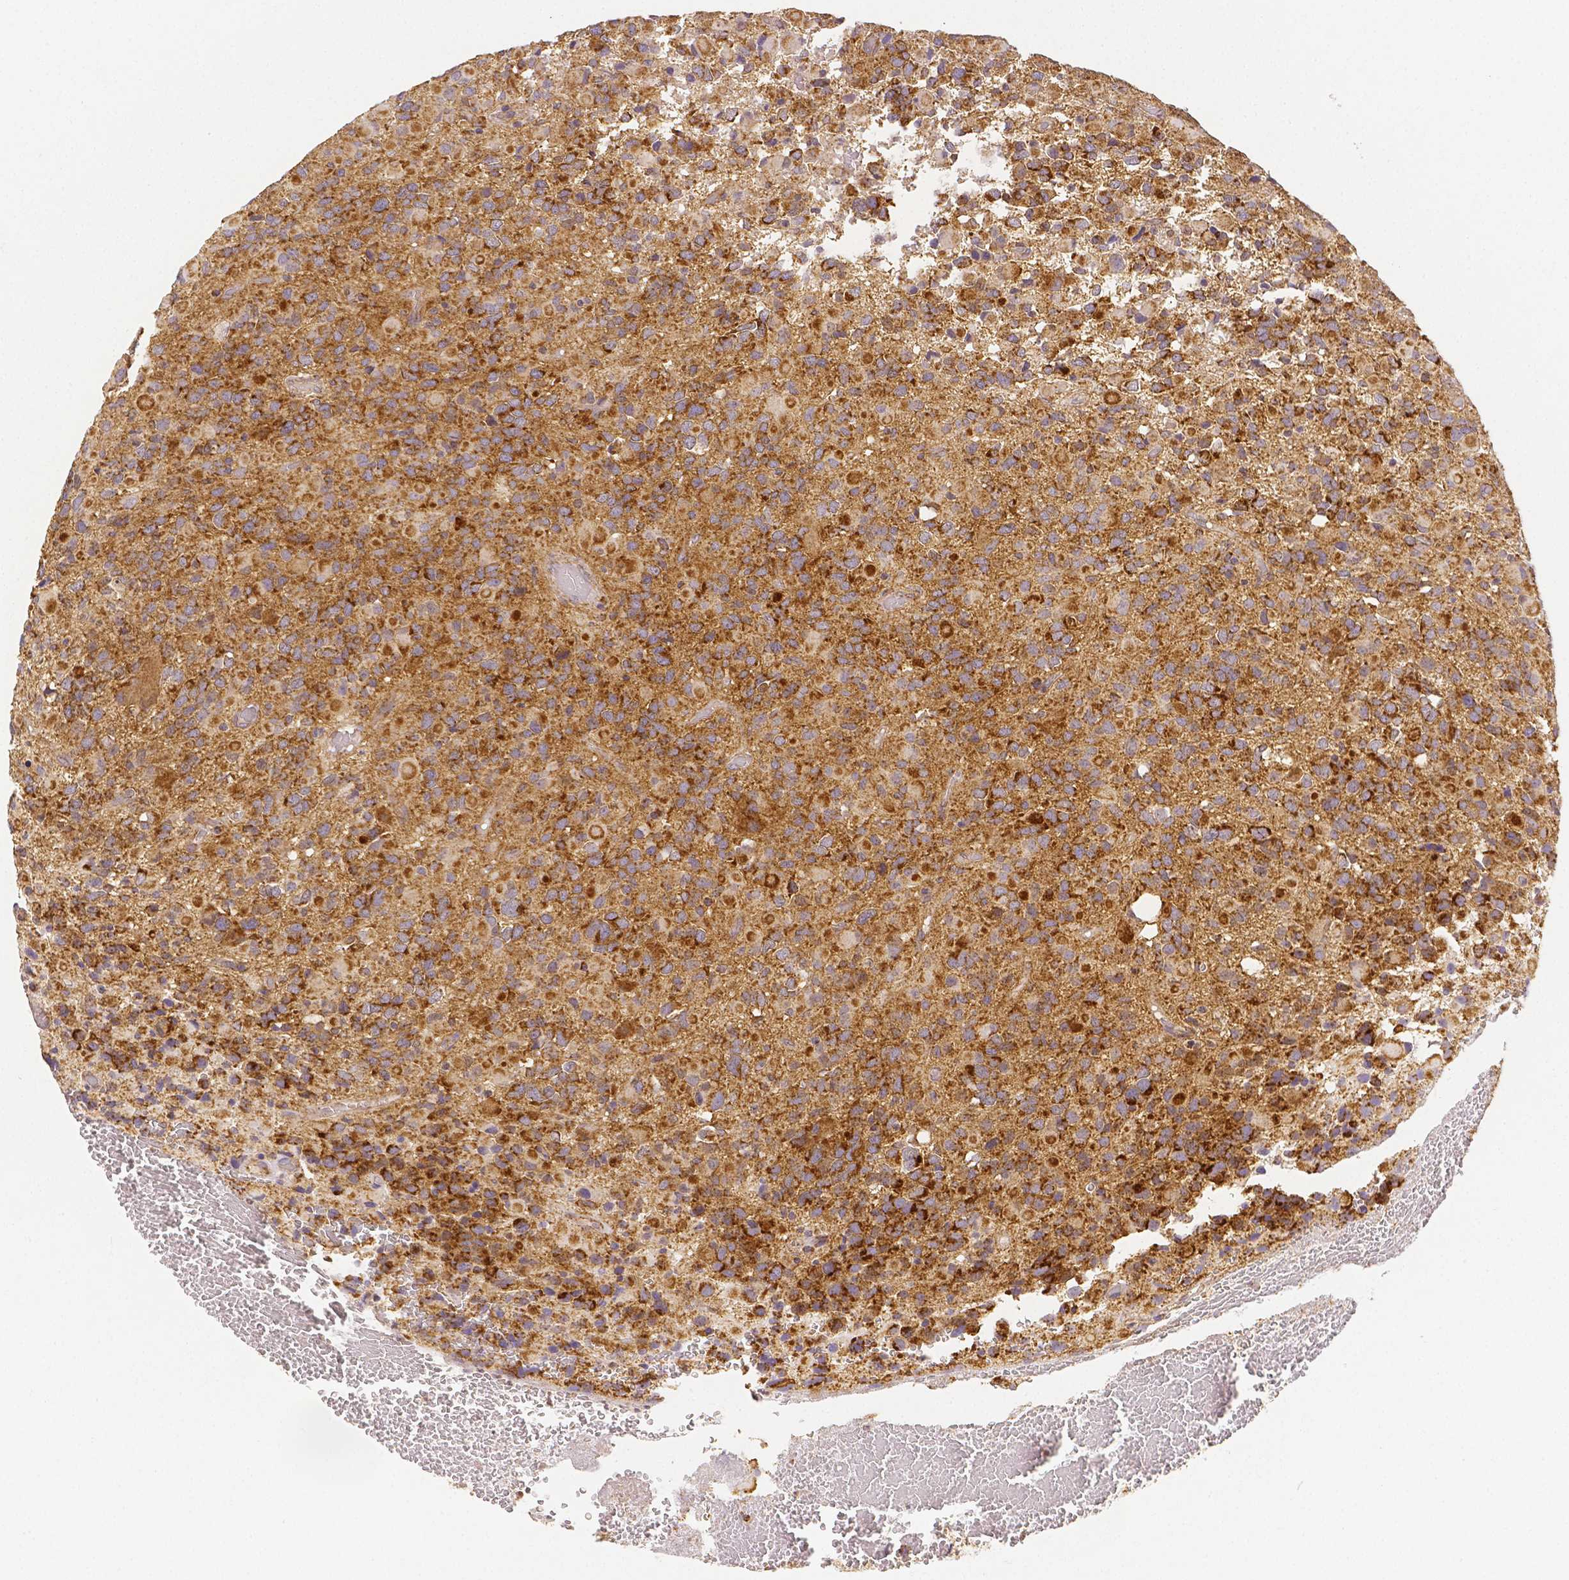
{"staining": {"intensity": "strong", "quantity": "25%-75%", "location": "cytoplasmic/membranous"}, "tissue": "glioma", "cell_type": "Tumor cells", "image_type": "cancer", "snomed": [{"axis": "morphology", "description": "Glioma, malignant, High grade"}, {"axis": "topography", "description": "Brain"}], "caption": "This image exhibits immunohistochemistry (IHC) staining of glioma, with high strong cytoplasmic/membranous staining in approximately 25%-75% of tumor cells.", "gene": "RHOT1", "patient": {"sex": "female", "age": 40}}